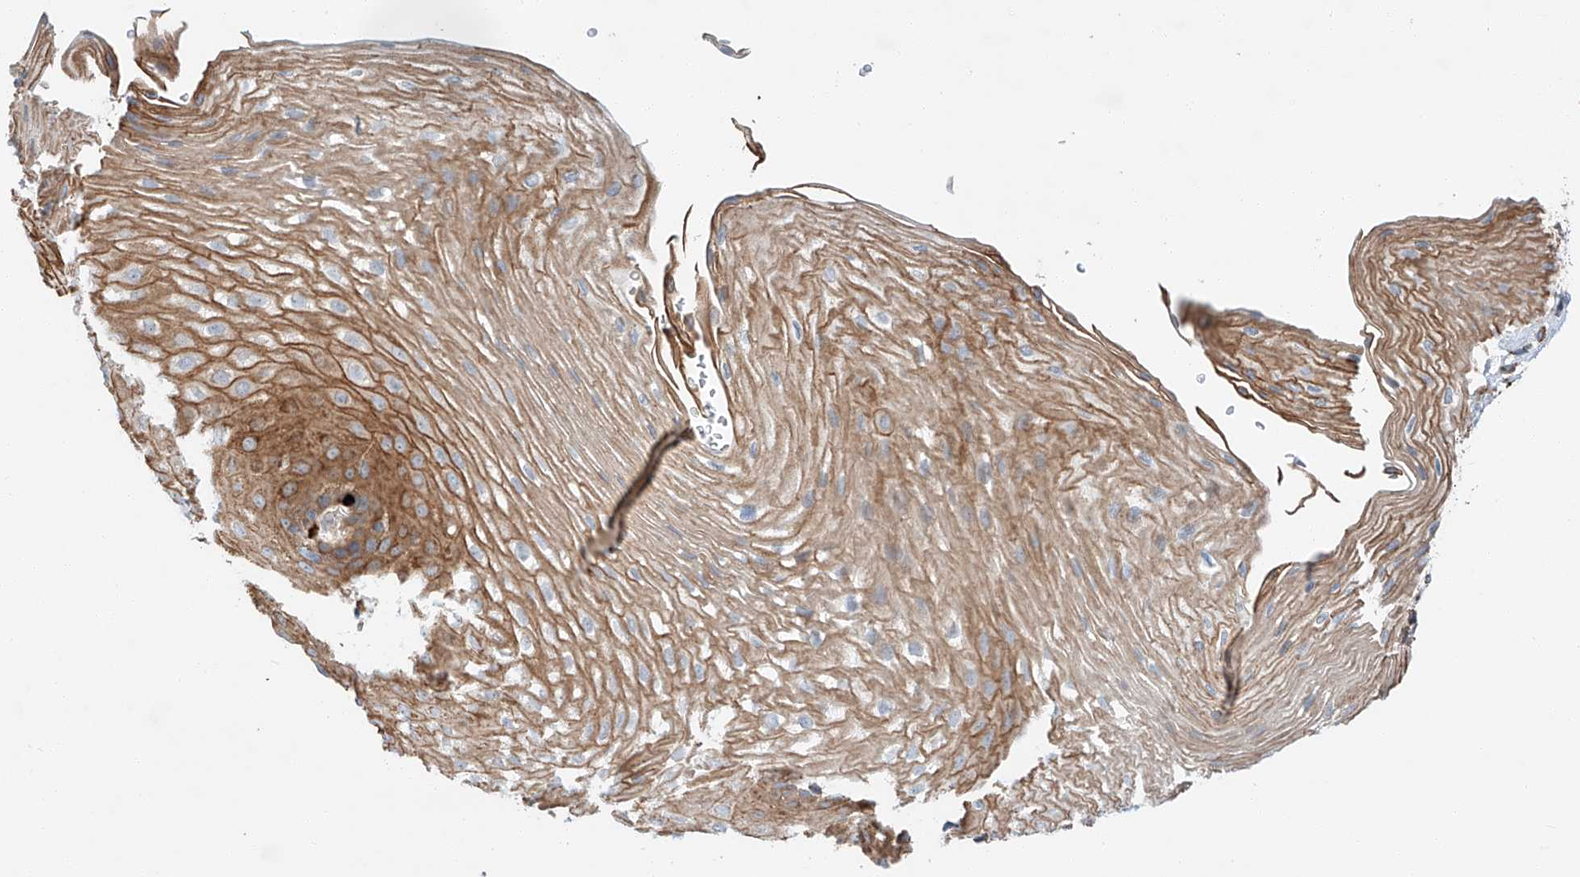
{"staining": {"intensity": "moderate", "quantity": ">75%", "location": "cytoplasmic/membranous"}, "tissue": "esophagus", "cell_type": "Squamous epithelial cells", "image_type": "normal", "snomed": [{"axis": "morphology", "description": "Normal tissue, NOS"}, {"axis": "topography", "description": "Esophagus"}], "caption": "This photomicrograph displays unremarkable esophagus stained with immunohistochemistry to label a protein in brown. The cytoplasmic/membranous of squamous epithelial cells show moderate positivity for the protein. Nuclei are counter-stained blue.", "gene": "MINDY4", "patient": {"sex": "female", "age": 66}}